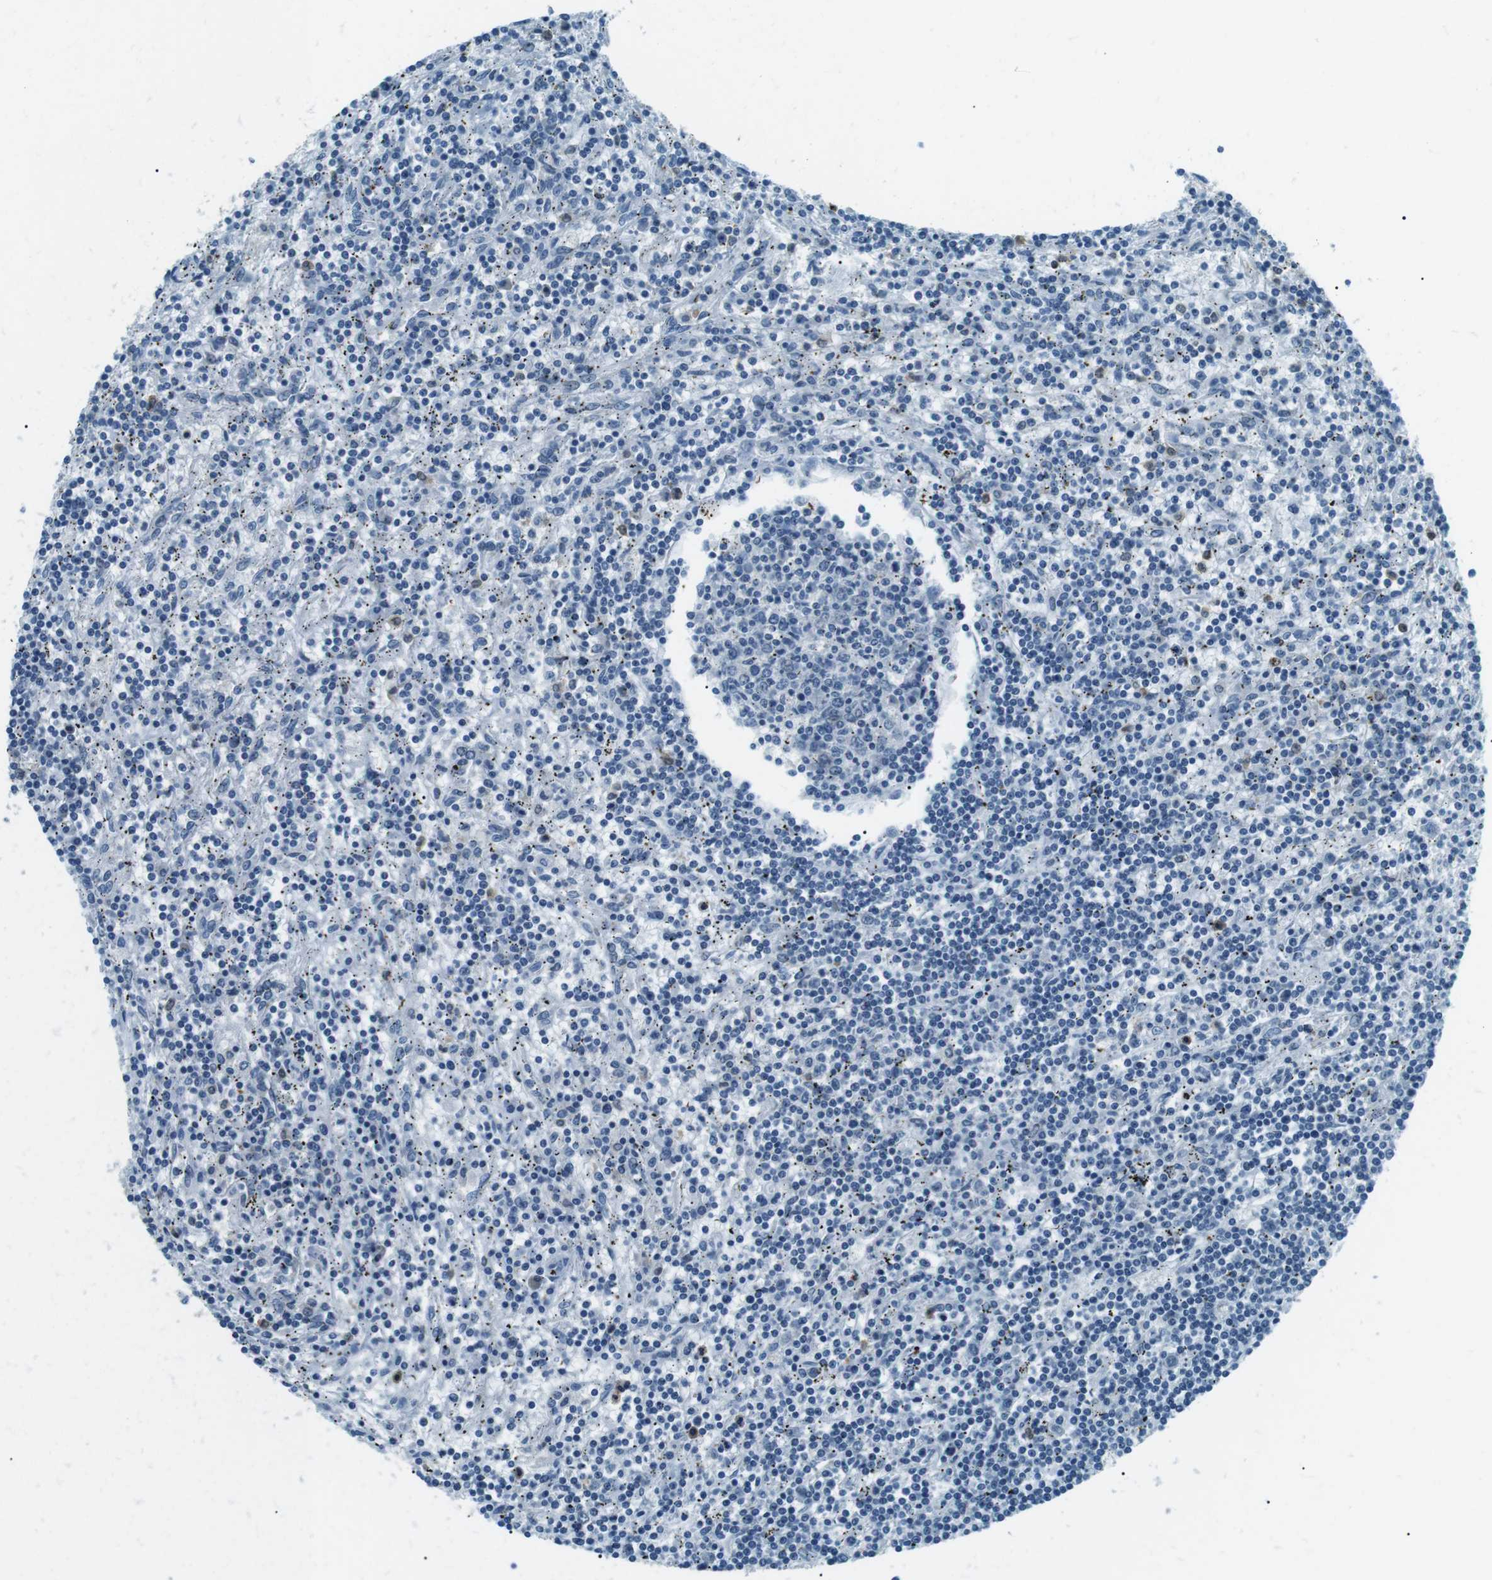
{"staining": {"intensity": "negative", "quantity": "none", "location": "none"}, "tissue": "lymphoma", "cell_type": "Tumor cells", "image_type": "cancer", "snomed": [{"axis": "morphology", "description": "Malignant lymphoma, non-Hodgkin's type, Low grade"}, {"axis": "topography", "description": "Spleen"}], "caption": "Tumor cells show no significant protein expression in lymphoma.", "gene": "SERPINB2", "patient": {"sex": "male", "age": 76}}